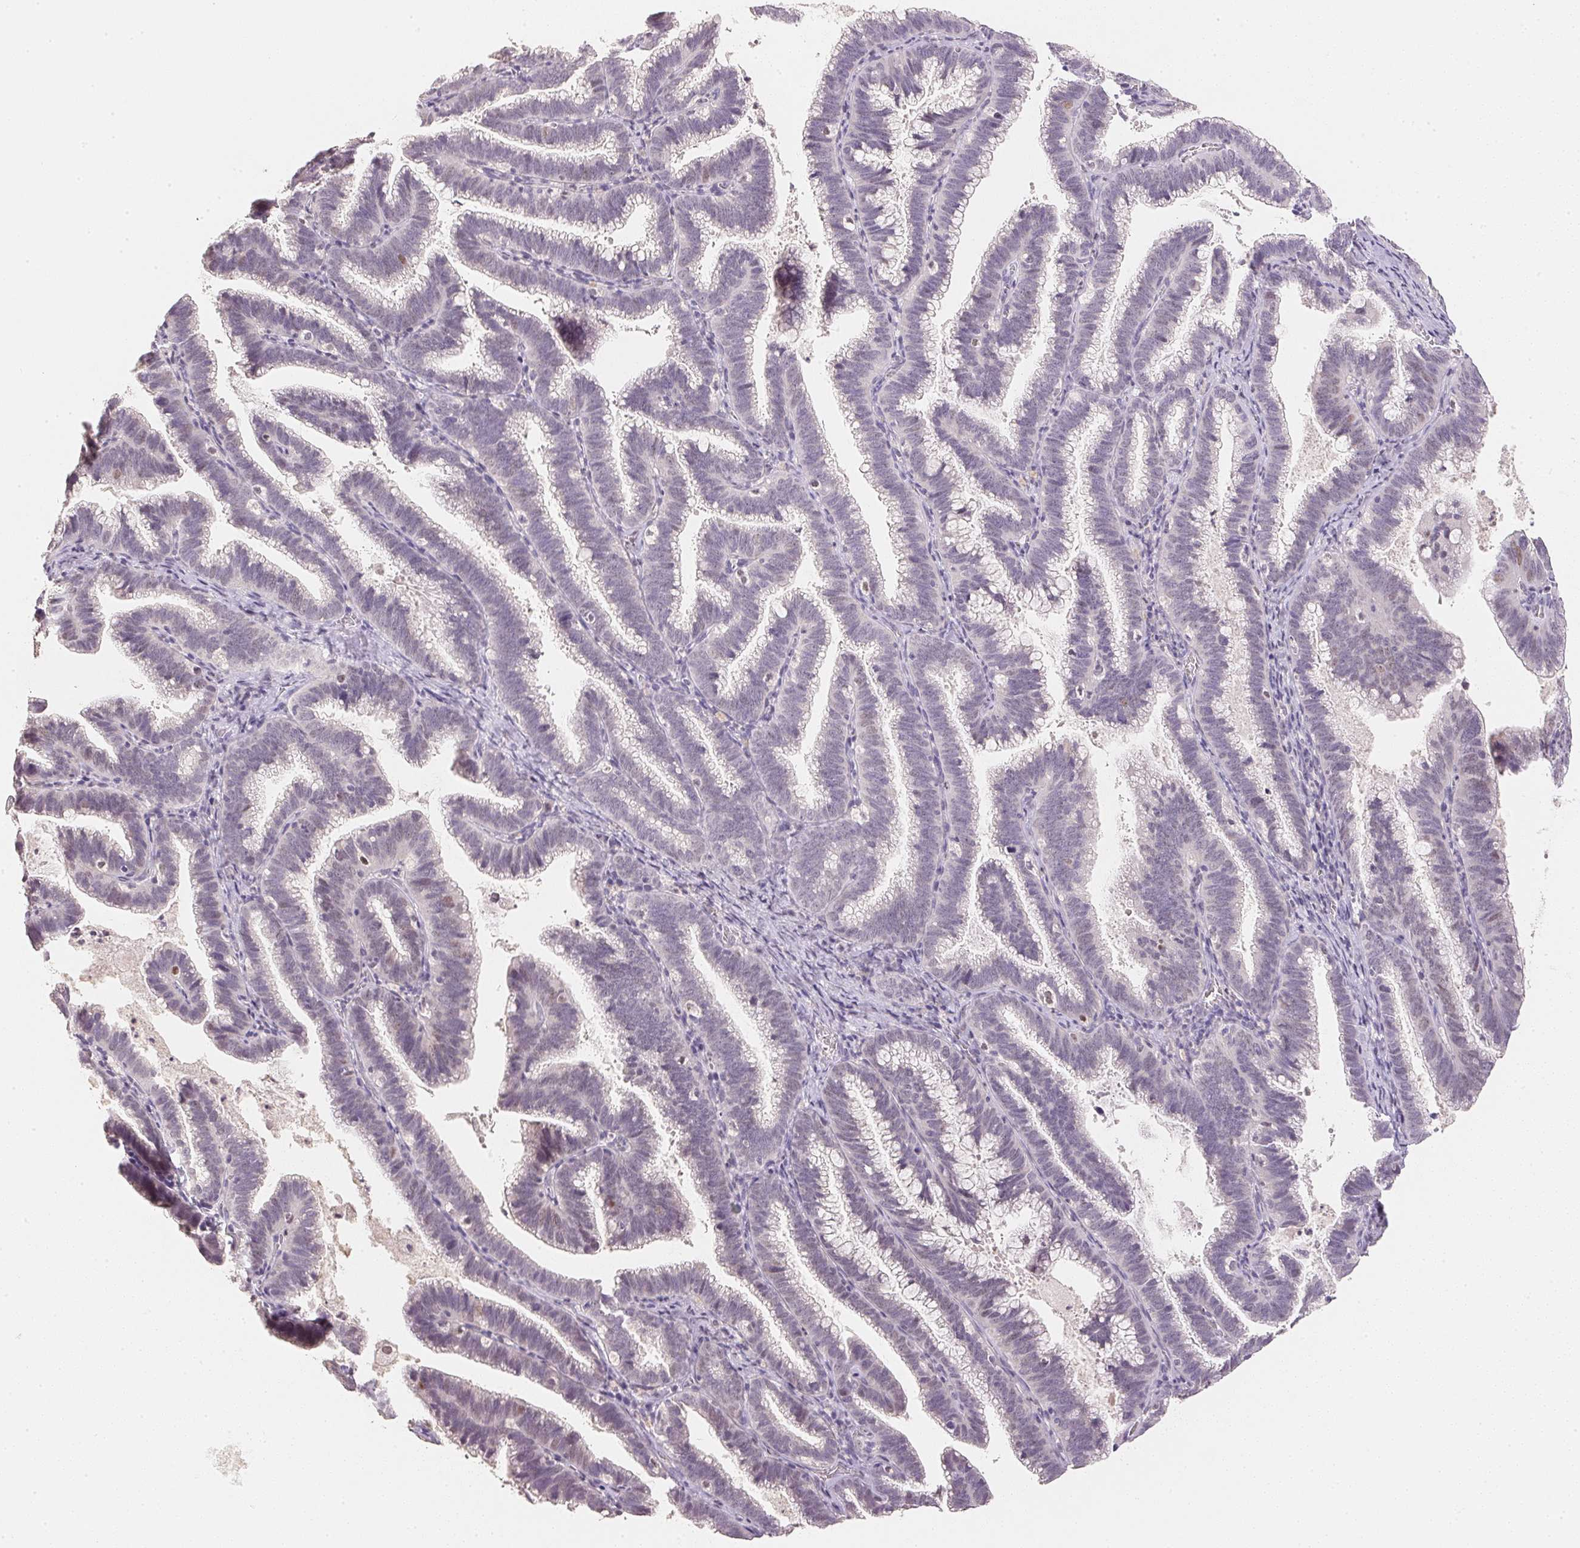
{"staining": {"intensity": "negative", "quantity": "none", "location": "none"}, "tissue": "cervical cancer", "cell_type": "Tumor cells", "image_type": "cancer", "snomed": [{"axis": "morphology", "description": "Adenocarcinoma, NOS"}, {"axis": "topography", "description": "Cervix"}], "caption": "Human cervical cancer stained for a protein using immunohistochemistry exhibits no staining in tumor cells.", "gene": "POLR3G", "patient": {"sex": "female", "age": 61}}